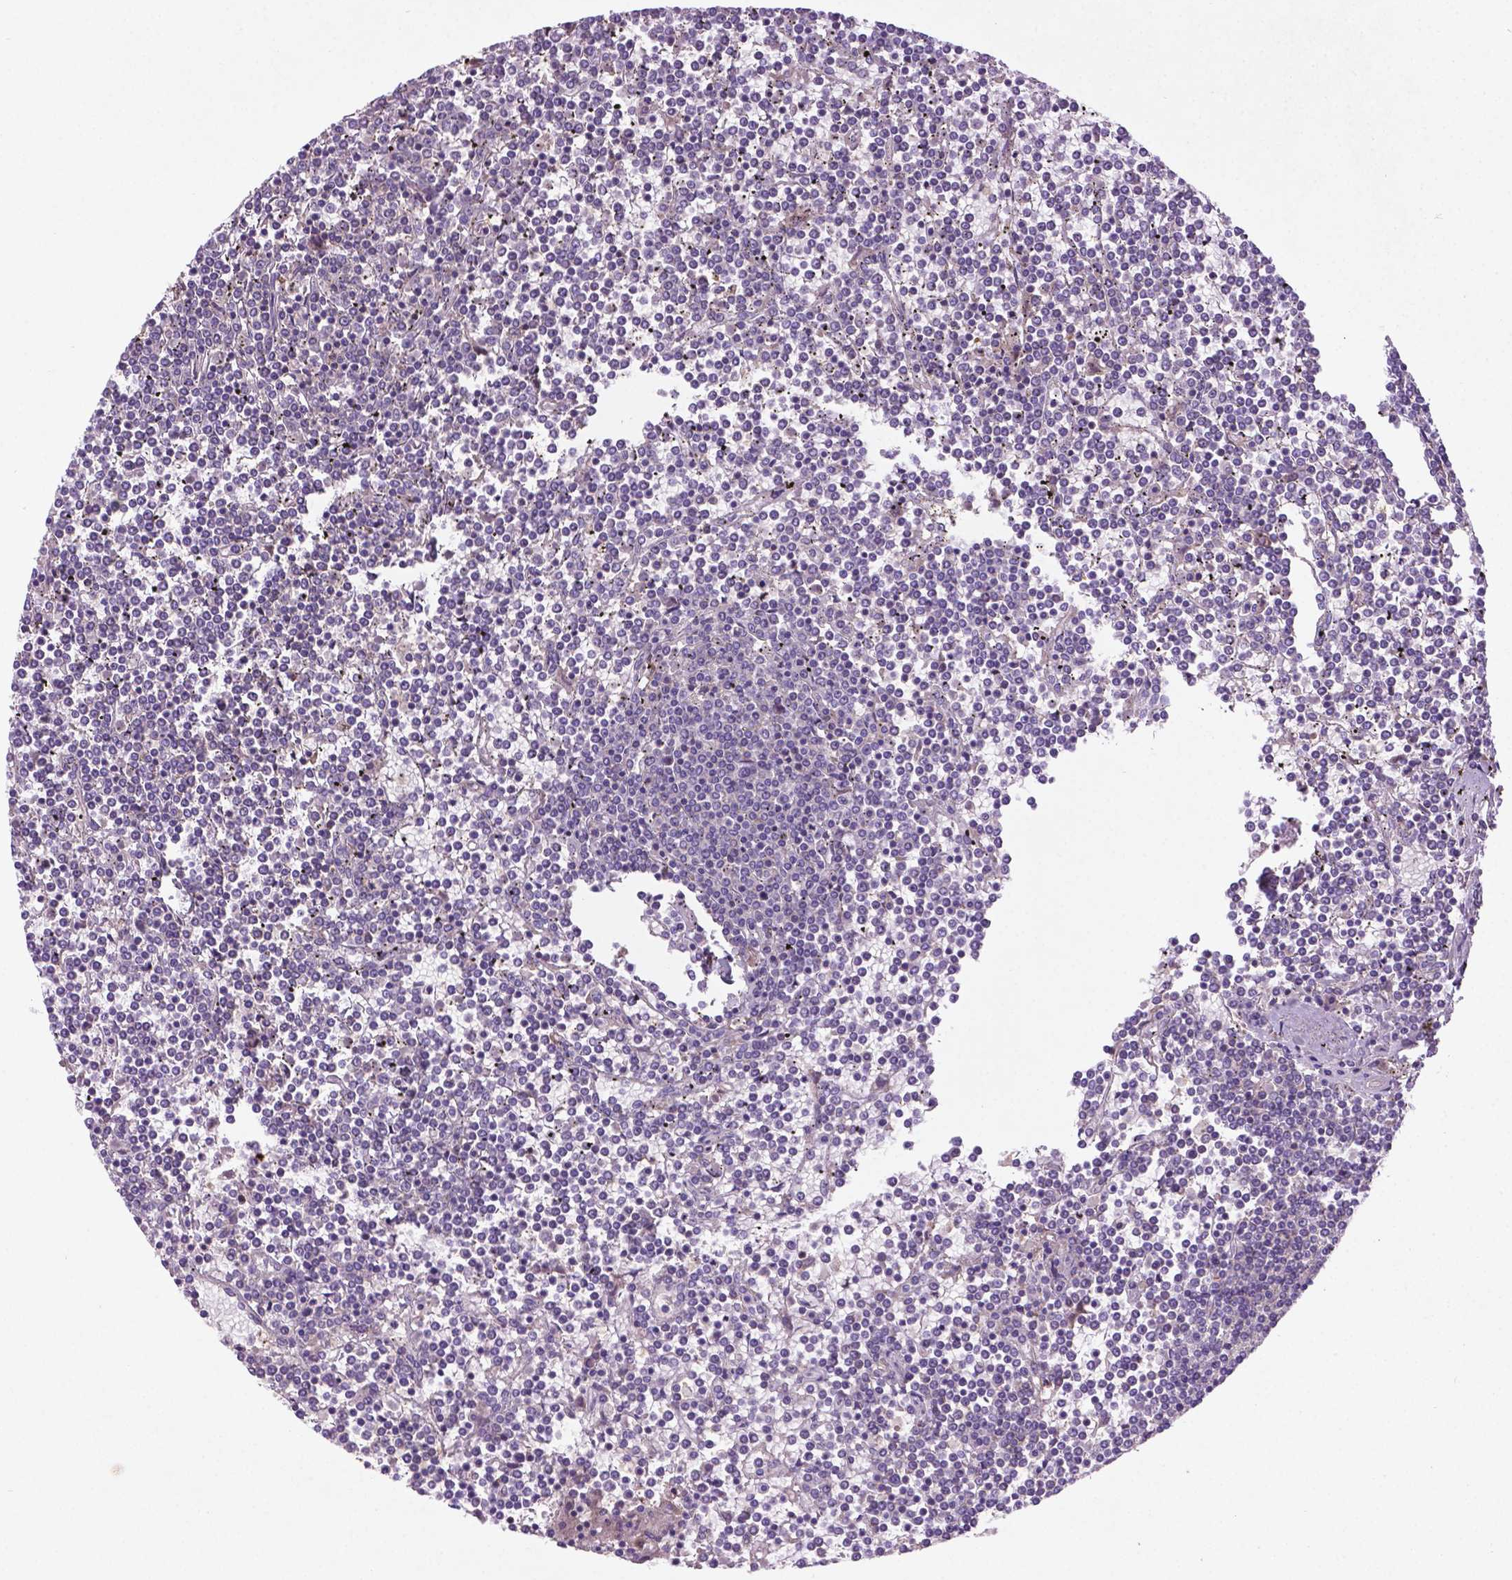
{"staining": {"intensity": "negative", "quantity": "none", "location": "none"}, "tissue": "lymphoma", "cell_type": "Tumor cells", "image_type": "cancer", "snomed": [{"axis": "morphology", "description": "Malignant lymphoma, non-Hodgkin's type, Low grade"}, {"axis": "topography", "description": "Spleen"}], "caption": "High power microscopy micrograph of an immunohistochemistry (IHC) photomicrograph of low-grade malignant lymphoma, non-Hodgkin's type, revealing no significant expression in tumor cells. (Brightfield microscopy of DAB (3,3'-diaminobenzidine) IHC at high magnification).", "gene": "BMP4", "patient": {"sex": "female", "age": 19}}